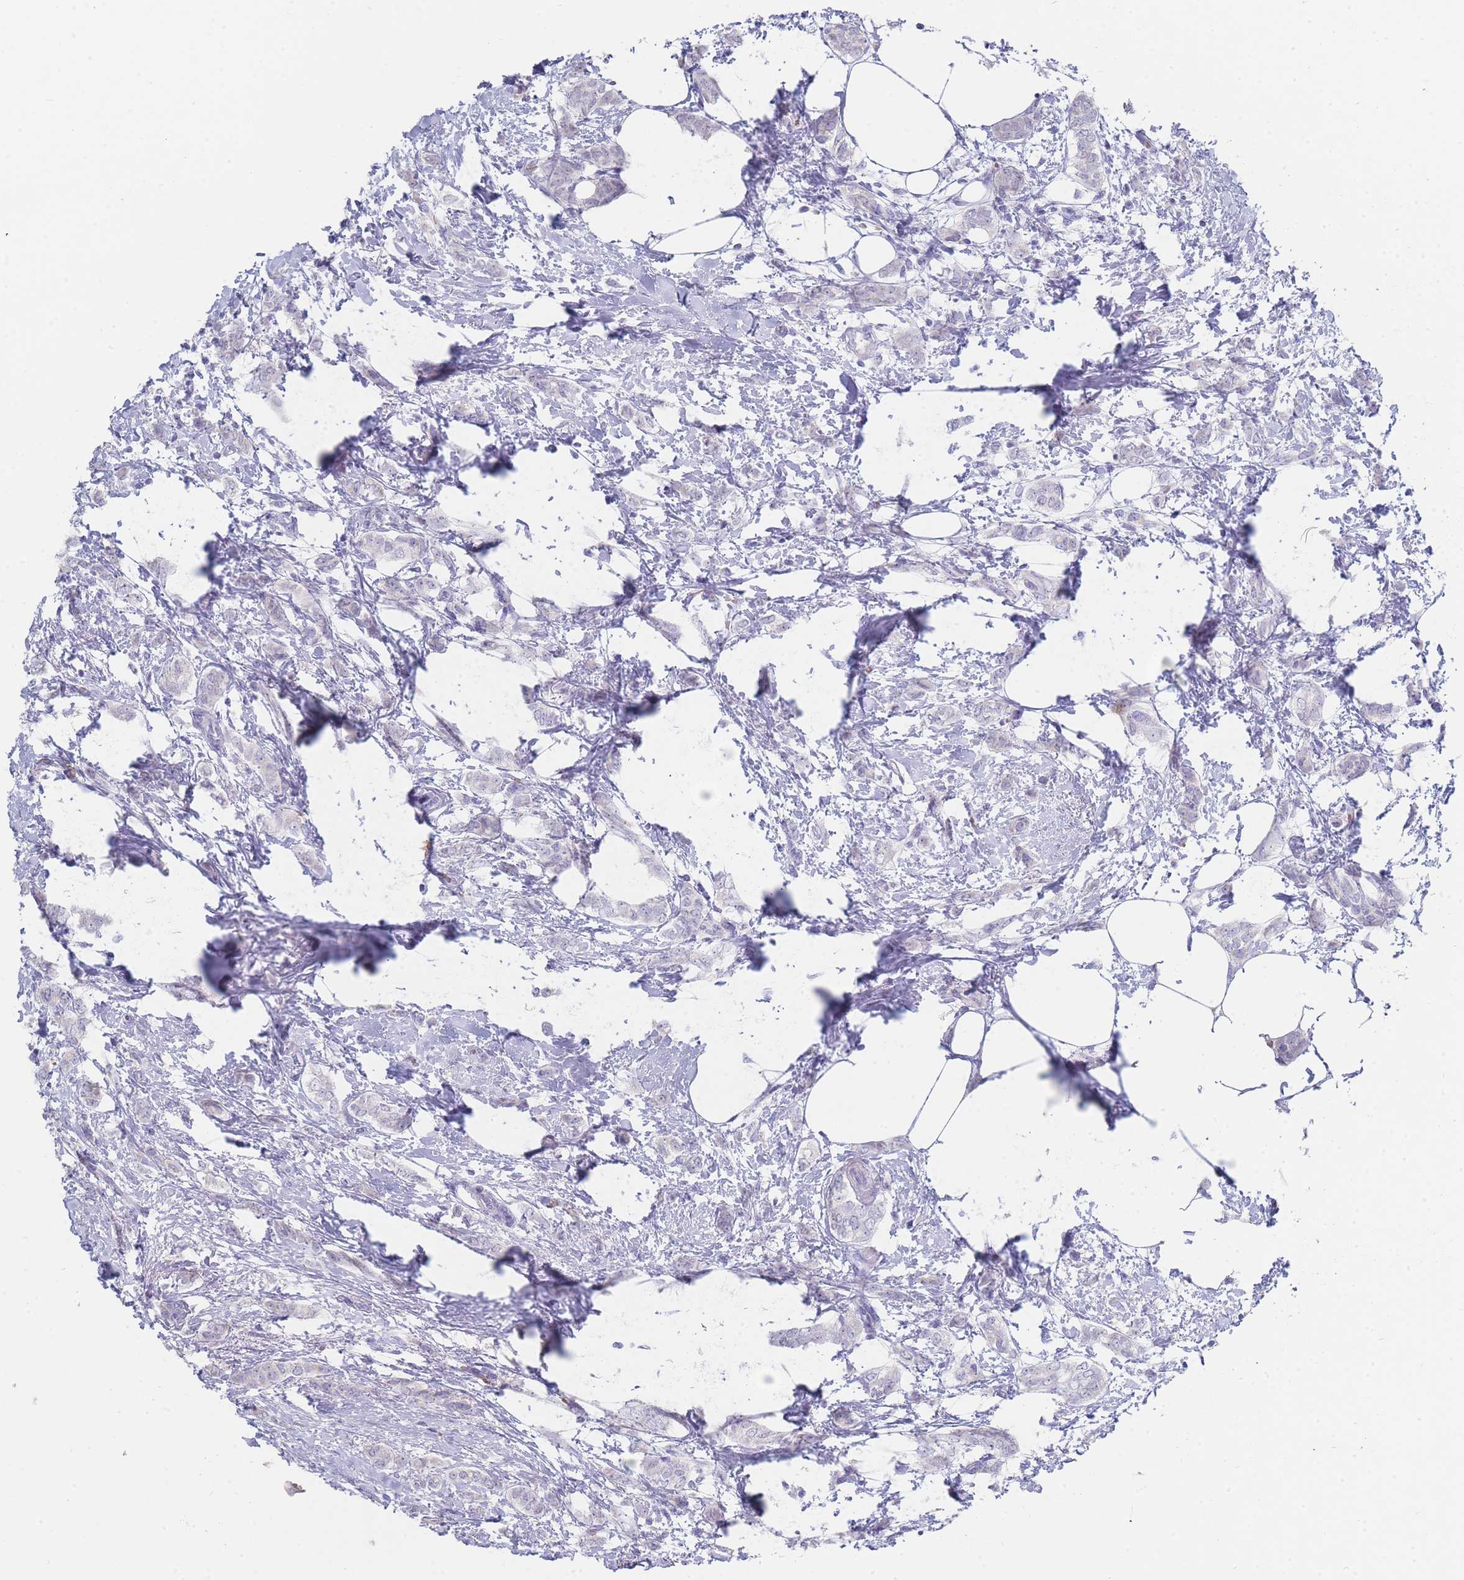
{"staining": {"intensity": "negative", "quantity": "none", "location": "none"}, "tissue": "breast cancer", "cell_type": "Tumor cells", "image_type": "cancer", "snomed": [{"axis": "morphology", "description": "Duct carcinoma"}, {"axis": "topography", "description": "Breast"}], "caption": "Immunohistochemical staining of human intraductal carcinoma (breast) displays no significant positivity in tumor cells.", "gene": "HBG2", "patient": {"sex": "female", "age": 72}}